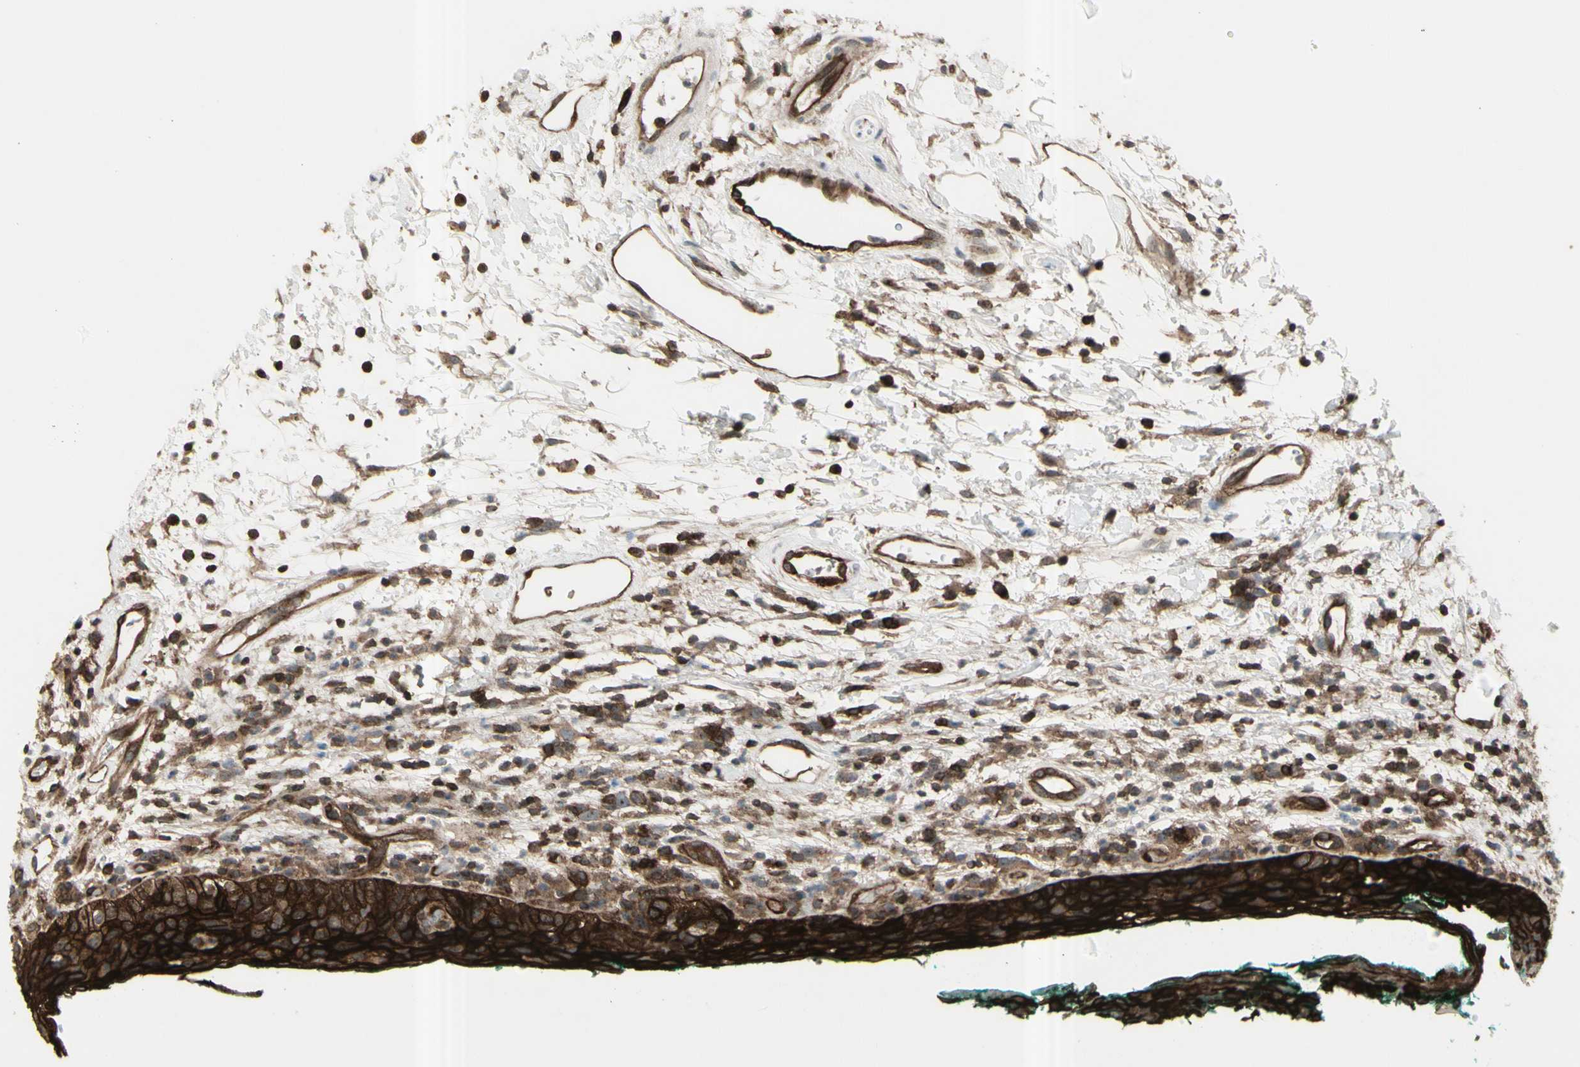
{"staining": {"intensity": "strong", "quantity": ">75%", "location": "cytoplasmic/membranous"}, "tissue": "oral mucosa", "cell_type": "Squamous epithelial cells", "image_type": "normal", "snomed": [{"axis": "morphology", "description": "Normal tissue, NOS"}, {"axis": "topography", "description": "Skeletal muscle"}, {"axis": "topography", "description": "Oral tissue"}, {"axis": "topography", "description": "Peripheral nerve tissue"}], "caption": "Squamous epithelial cells exhibit strong cytoplasmic/membranous positivity in approximately >75% of cells in unremarkable oral mucosa. (IHC, brightfield microscopy, high magnification).", "gene": "FXYD5", "patient": {"sex": "female", "age": 84}}